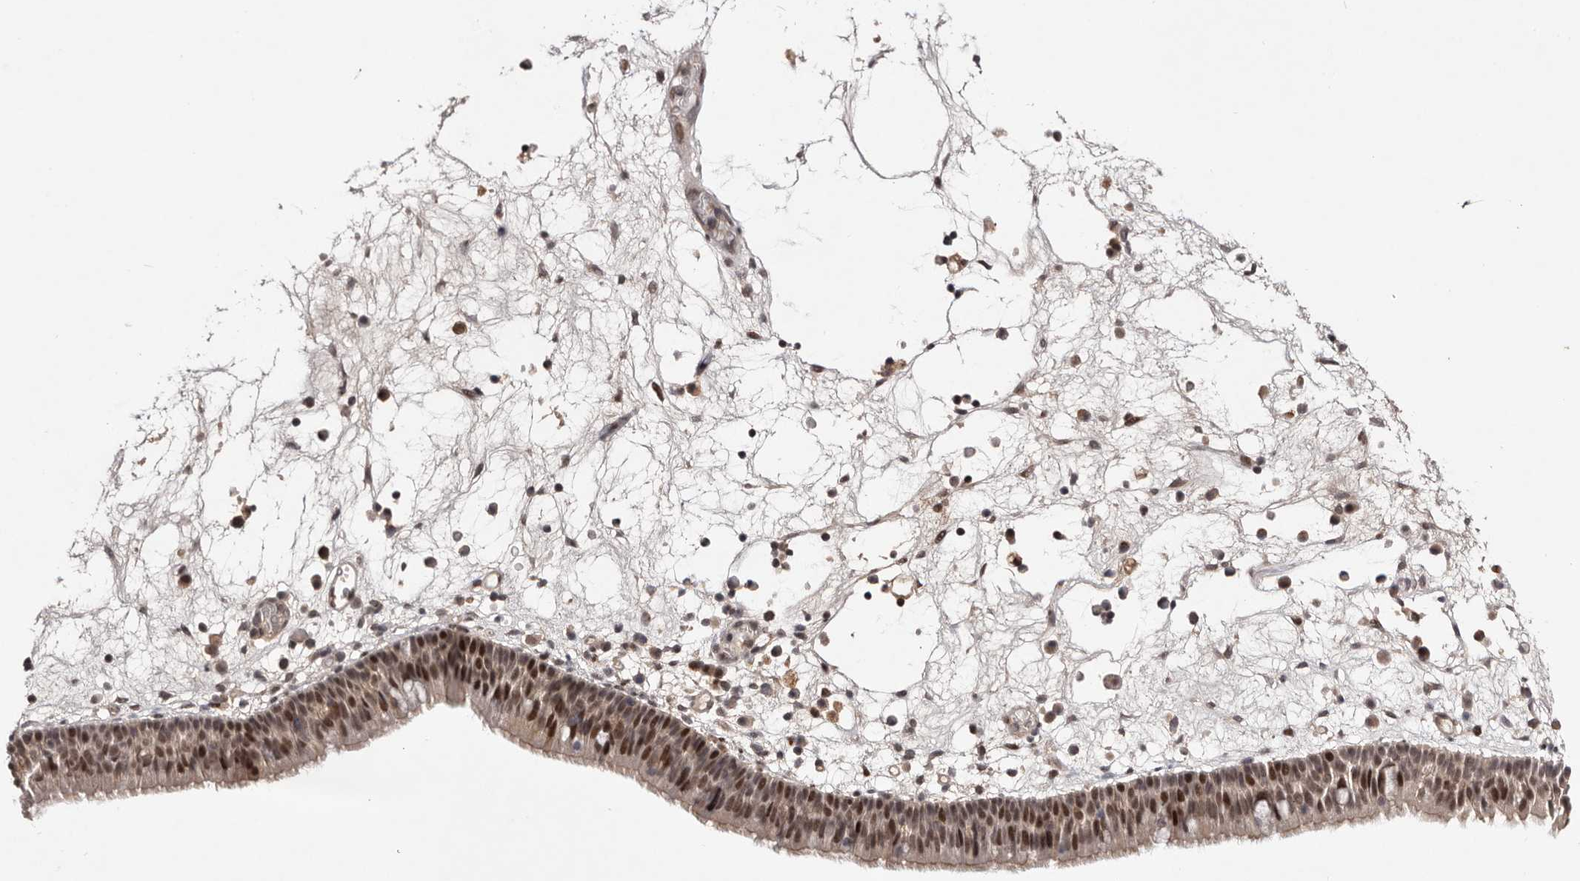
{"staining": {"intensity": "moderate", "quantity": ">75%", "location": "cytoplasmic/membranous,nuclear"}, "tissue": "nasopharynx", "cell_type": "Respiratory epithelial cells", "image_type": "normal", "snomed": [{"axis": "morphology", "description": "Normal tissue, NOS"}, {"axis": "morphology", "description": "Inflammation, NOS"}, {"axis": "morphology", "description": "Malignant melanoma, Metastatic site"}, {"axis": "topography", "description": "Nasopharynx"}], "caption": "The histopathology image demonstrates staining of unremarkable nasopharynx, revealing moderate cytoplasmic/membranous,nuclear protein expression (brown color) within respiratory epithelial cells.", "gene": "FBXO5", "patient": {"sex": "male", "age": 70}}